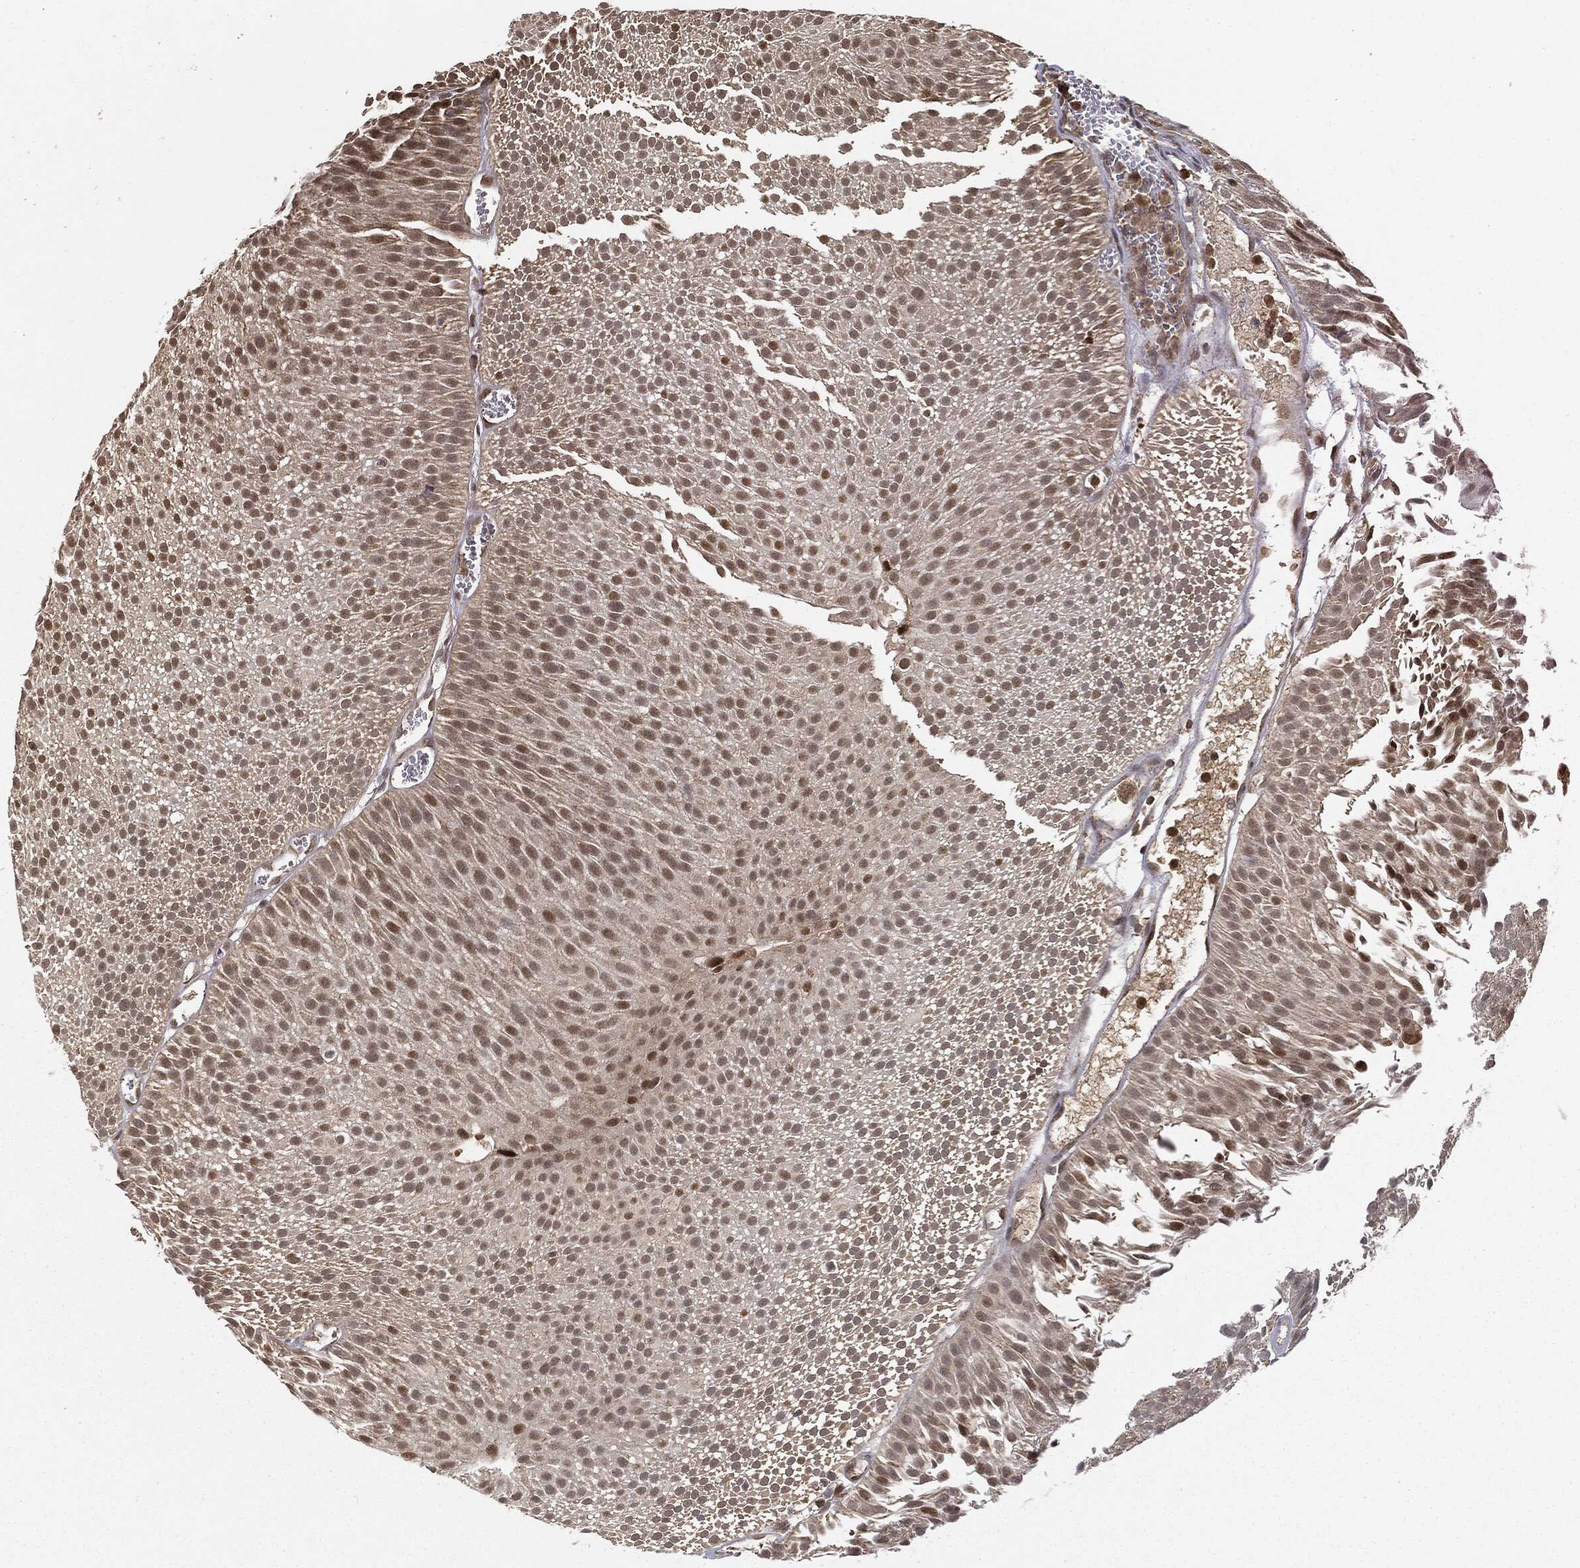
{"staining": {"intensity": "moderate", "quantity": "<25%", "location": "nuclear"}, "tissue": "urothelial cancer", "cell_type": "Tumor cells", "image_type": "cancer", "snomed": [{"axis": "morphology", "description": "Urothelial carcinoma, Low grade"}, {"axis": "topography", "description": "Urinary bladder"}], "caption": "This is an image of immunohistochemistry (IHC) staining of urothelial cancer, which shows moderate positivity in the nuclear of tumor cells.", "gene": "ZNHIT6", "patient": {"sex": "male", "age": 65}}